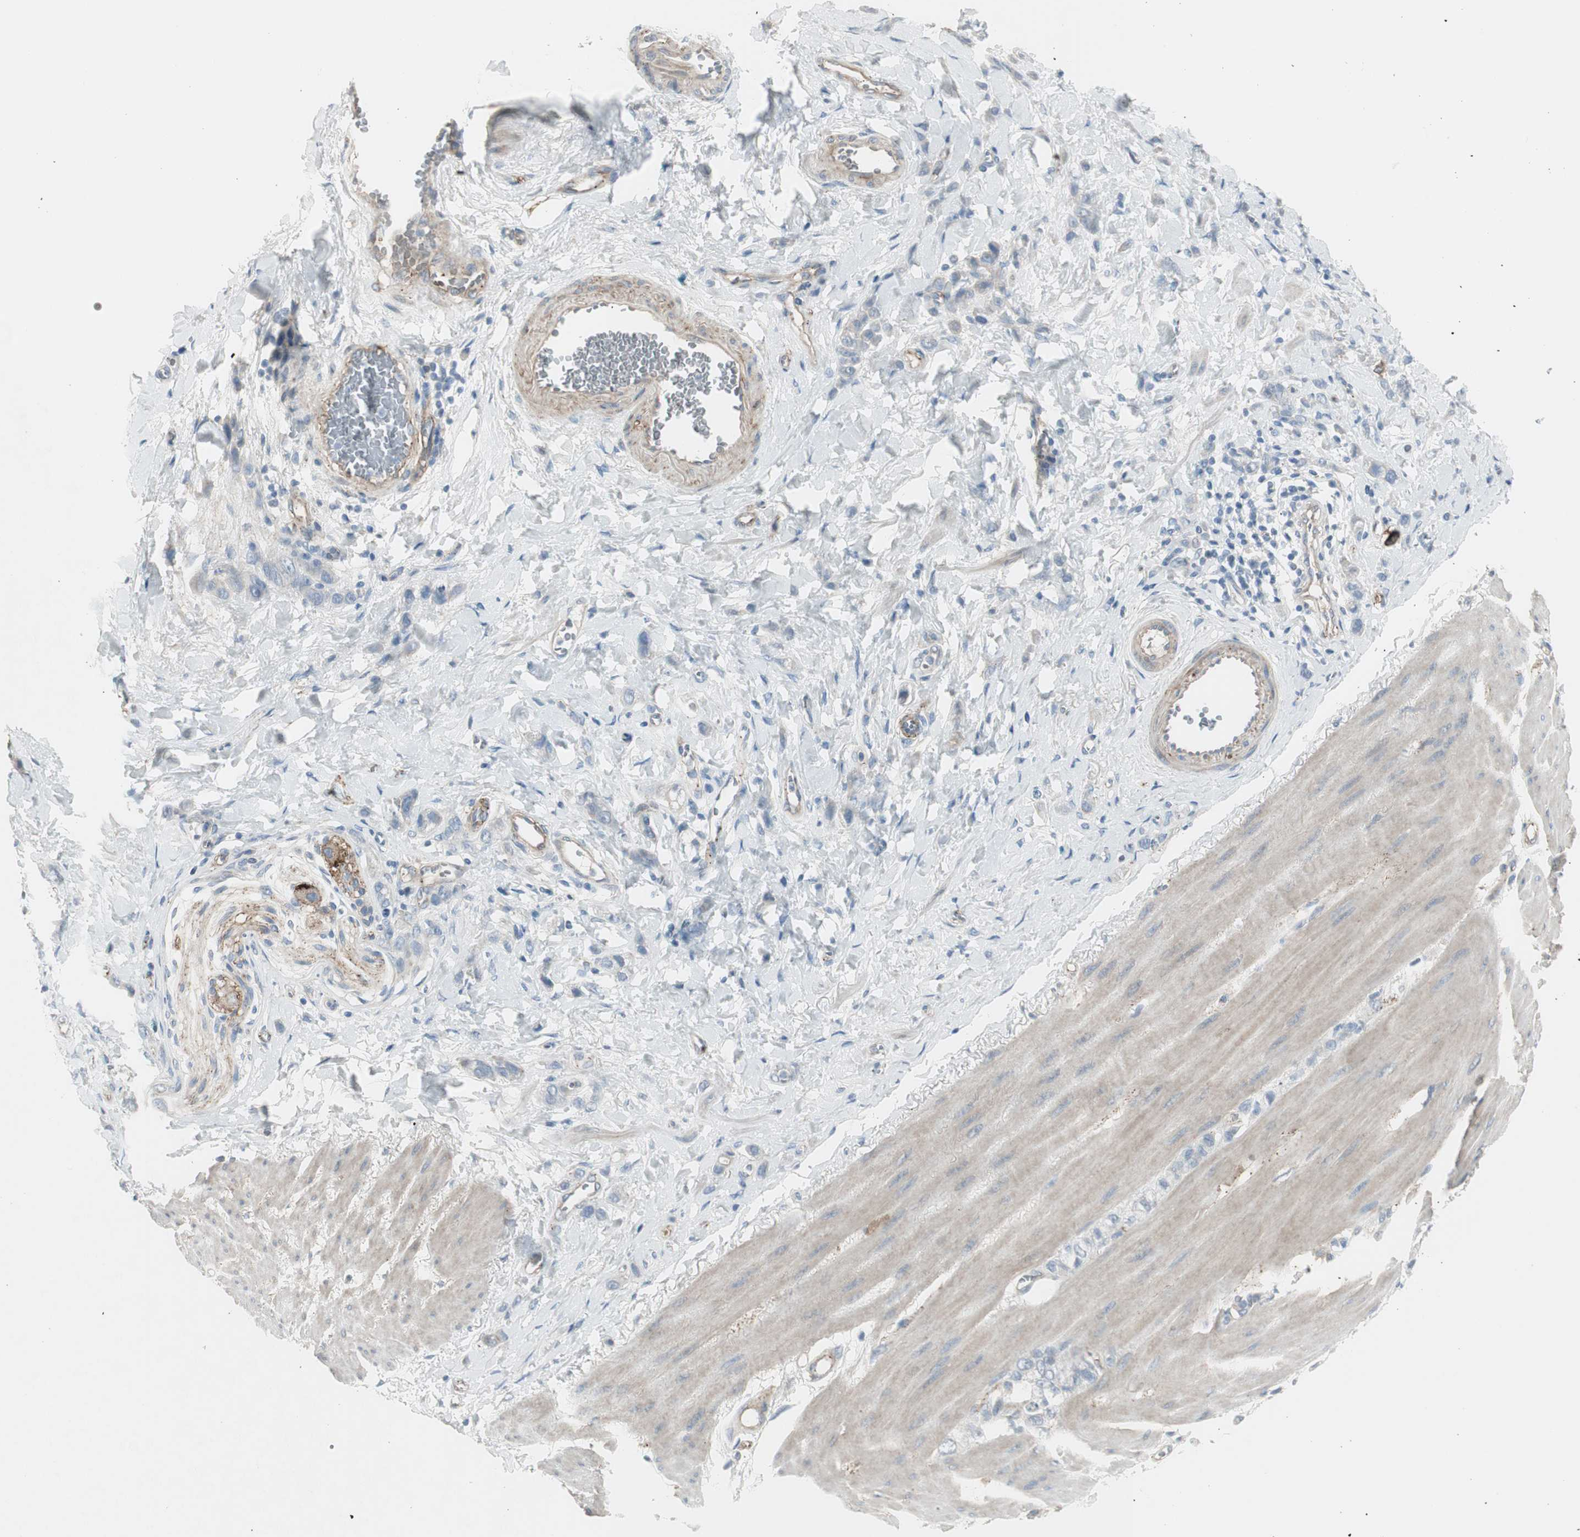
{"staining": {"intensity": "negative", "quantity": "none", "location": "none"}, "tissue": "stomach cancer", "cell_type": "Tumor cells", "image_type": "cancer", "snomed": [{"axis": "morphology", "description": "Adenocarcinoma, NOS"}, {"axis": "topography", "description": "Stomach"}], "caption": "A histopathology image of stomach adenocarcinoma stained for a protein displays no brown staining in tumor cells.", "gene": "CACNA2D1", "patient": {"sex": "male", "age": 82}}